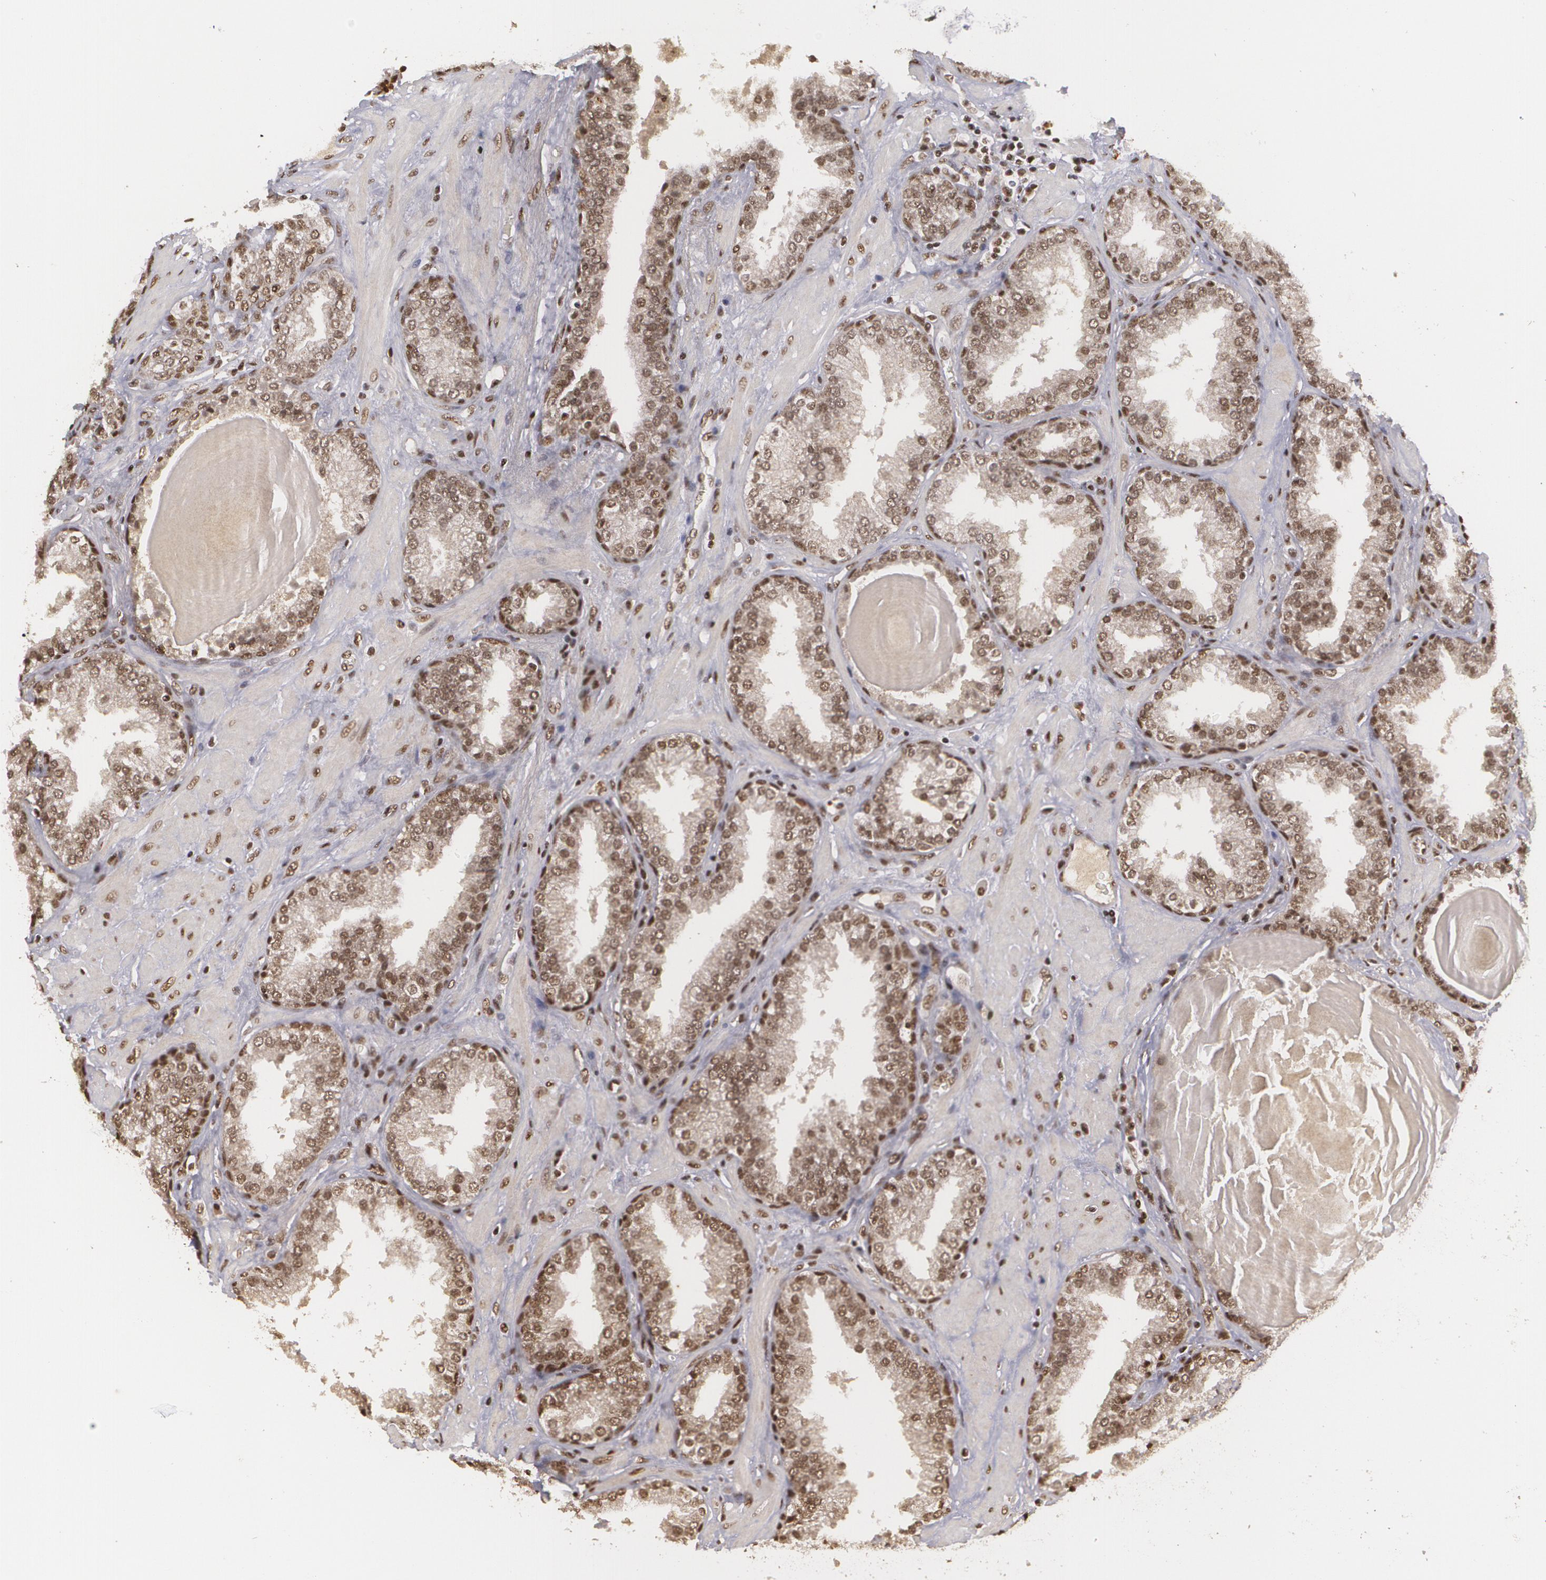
{"staining": {"intensity": "moderate", "quantity": ">75%", "location": "nuclear"}, "tissue": "prostate", "cell_type": "Glandular cells", "image_type": "normal", "snomed": [{"axis": "morphology", "description": "Normal tissue, NOS"}, {"axis": "topography", "description": "Prostate"}], "caption": "Moderate nuclear staining for a protein is appreciated in approximately >75% of glandular cells of normal prostate using immunohistochemistry (IHC).", "gene": "RXRB", "patient": {"sex": "male", "age": 51}}